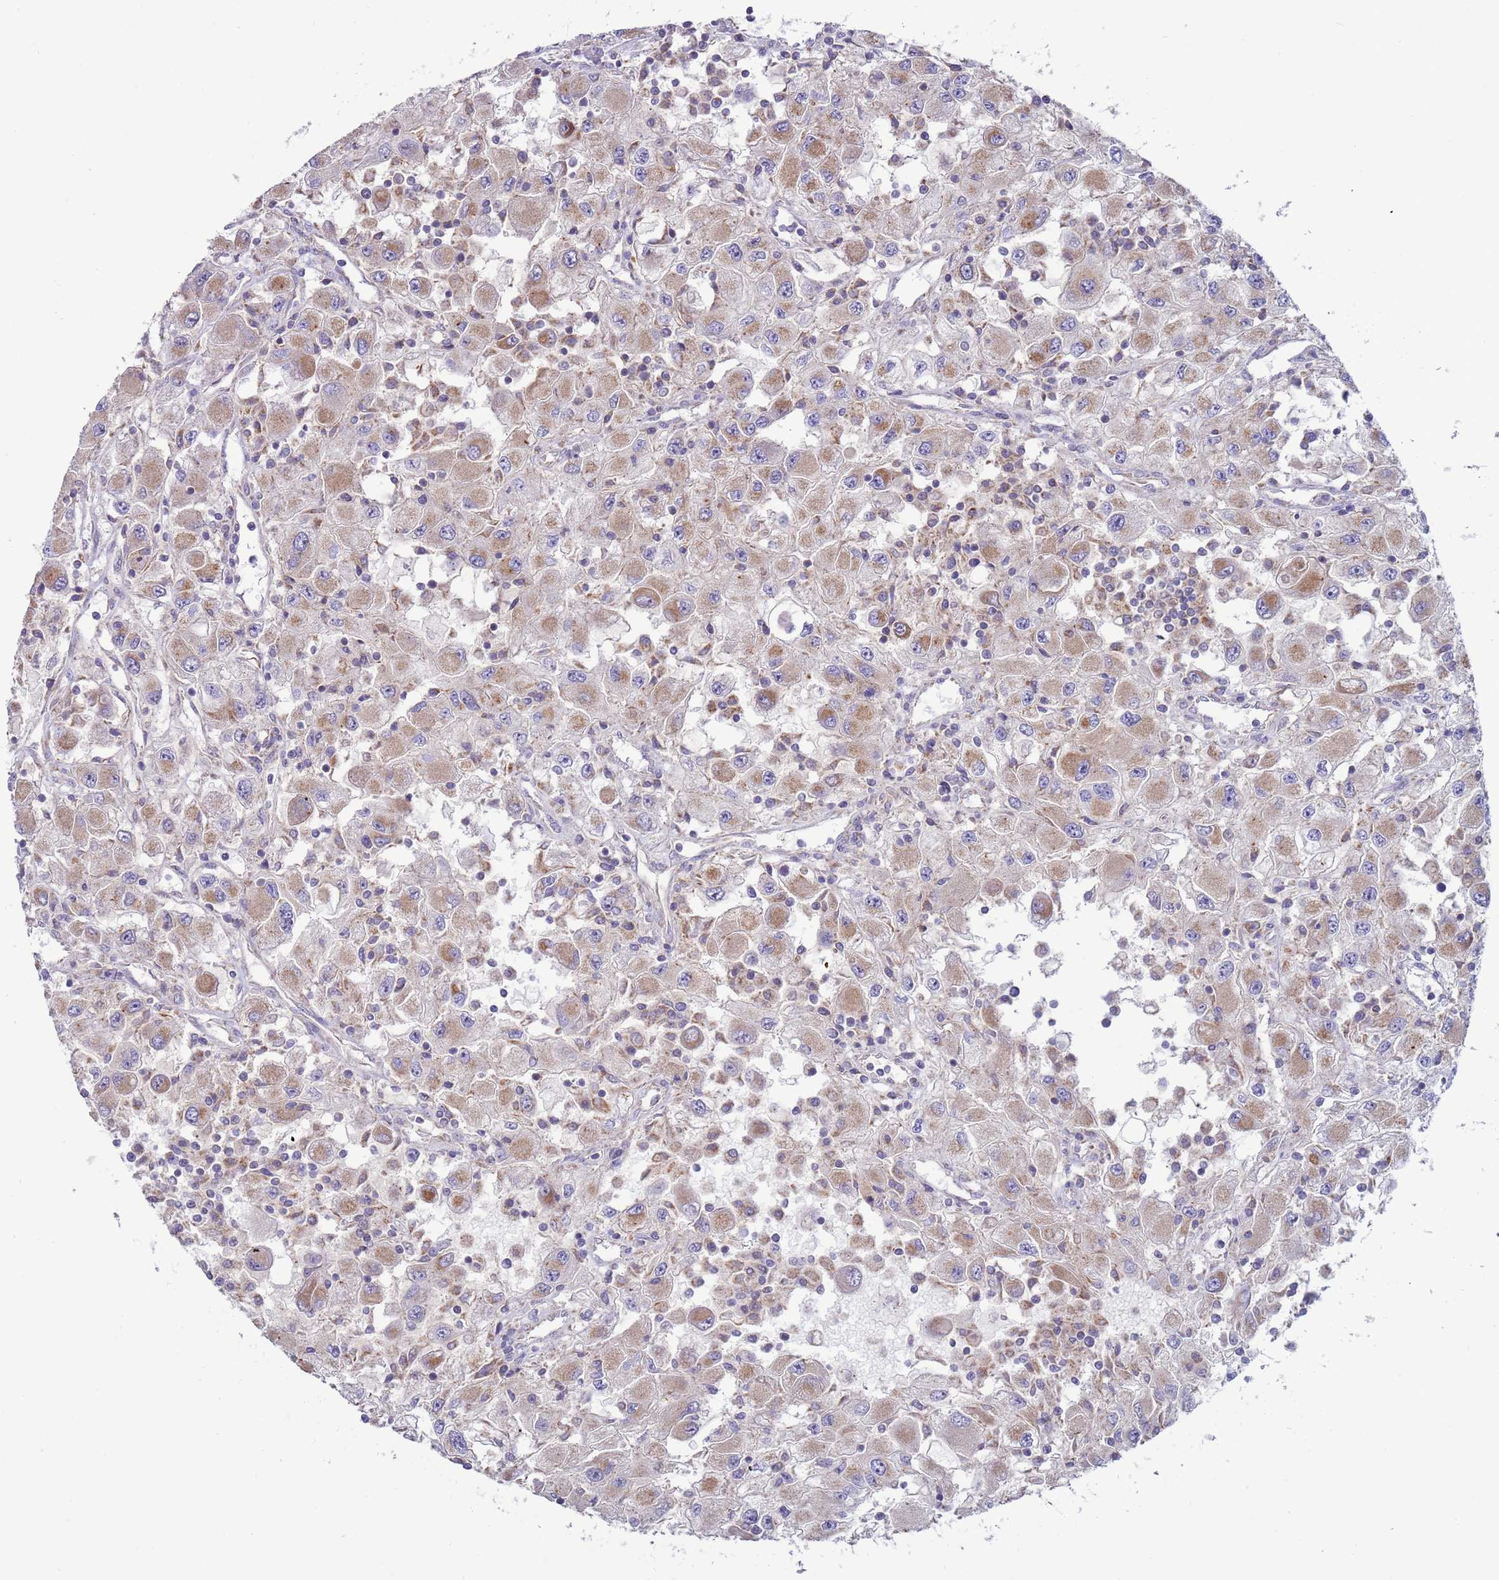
{"staining": {"intensity": "moderate", "quantity": "25%-75%", "location": "cytoplasmic/membranous"}, "tissue": "renal cancer", "cell_type": "Tumor cells", "image_type": "cancer", "snomed": [{"axis": "morphology", "description": "Adenocarcinoma, NOS"}, {"axis": "topography", "description": "Kidney"}], "caption": "Renal cancer (adenocarcinoma) was stained to show a protein in brown. There is medium levels of moderate cytoplasmic/membranous positivity in approximately 25%-75% of tumor cells.", "gene": "UQCRQ", "patient": {"sex": "female", "age": 67}}